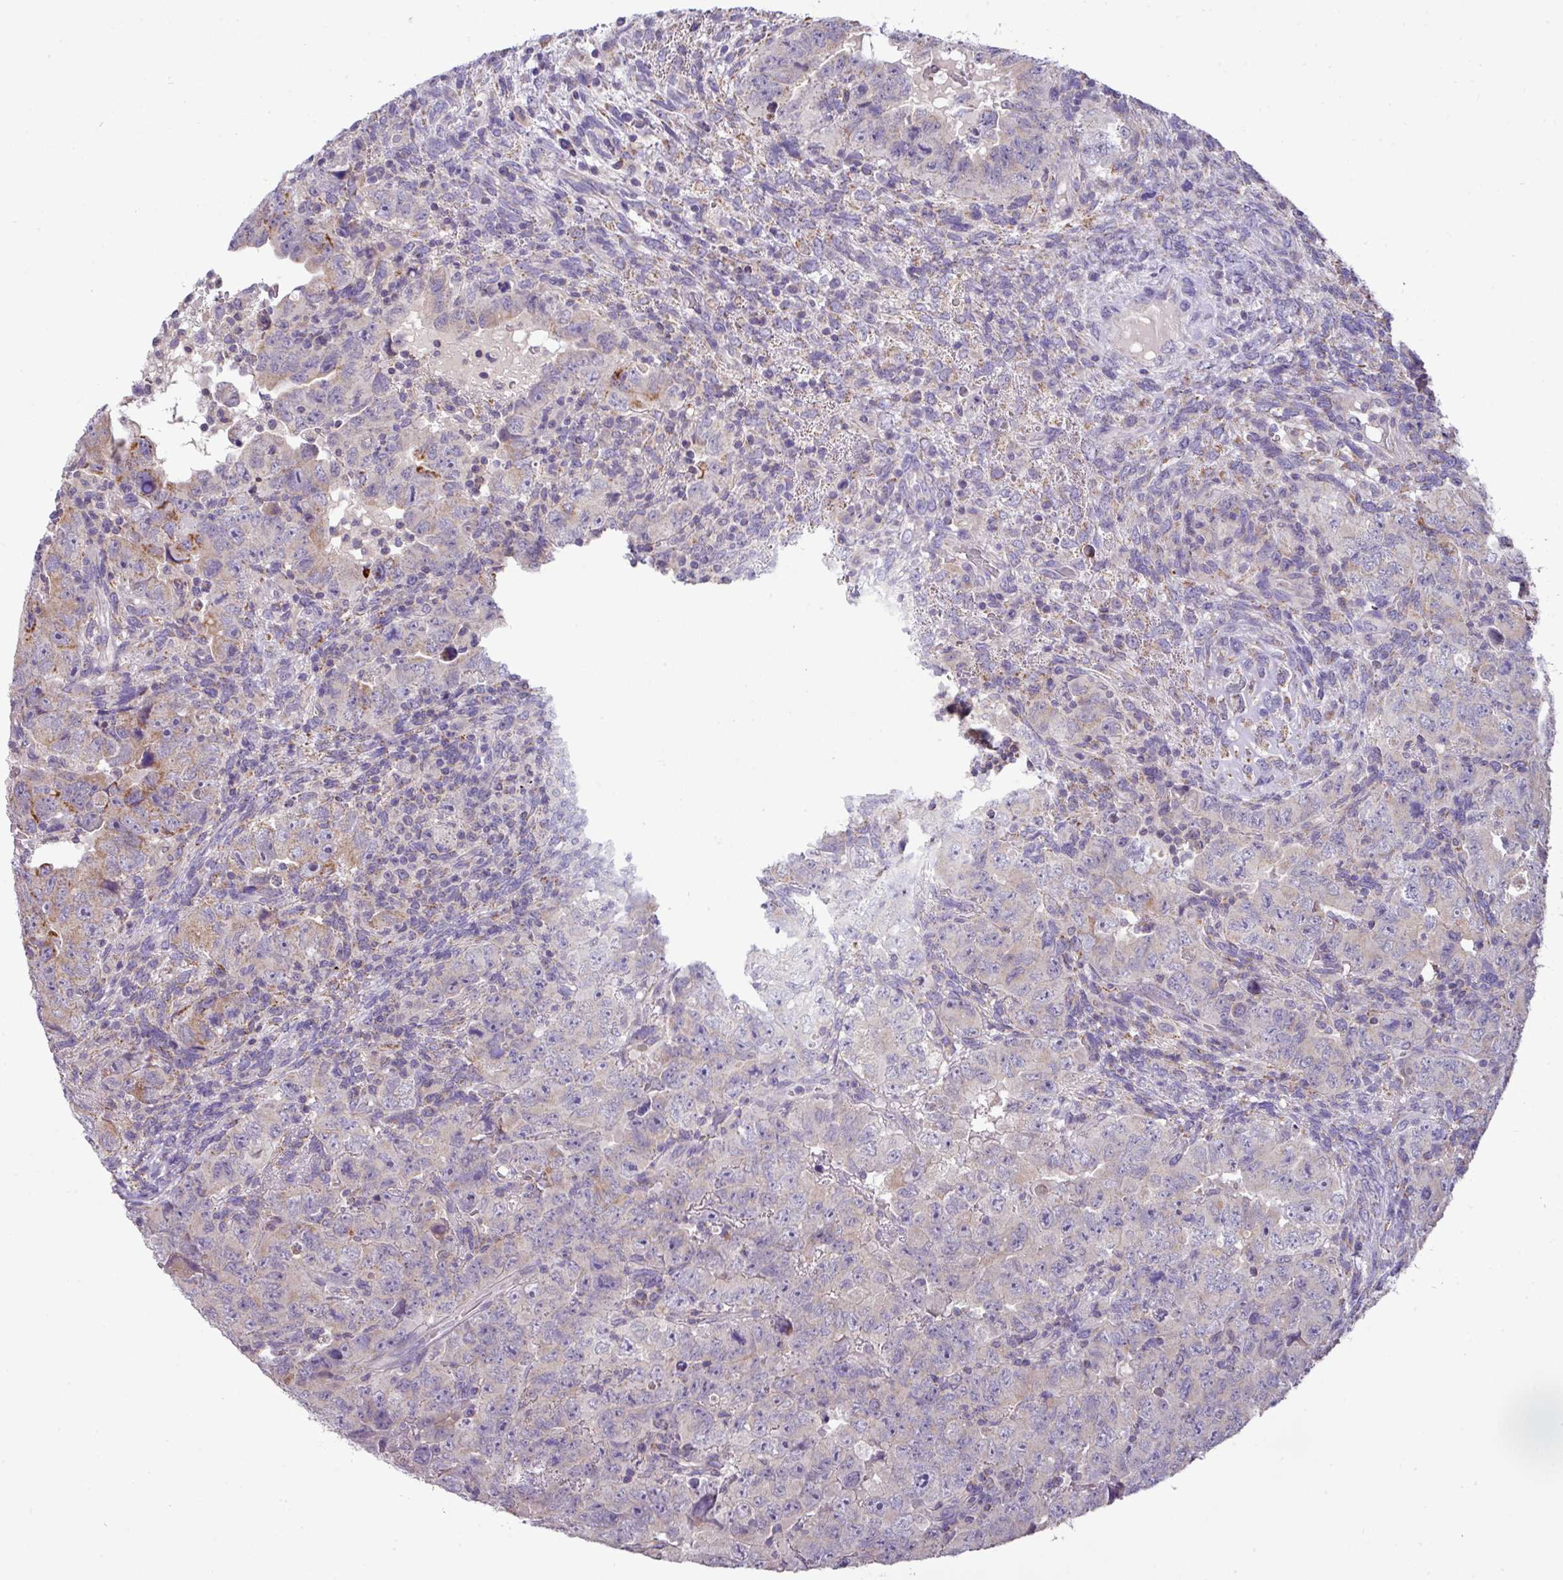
{"staining": {"intensity": "moderate", "quantity": "<25%", "location": "cytoplasmic/membranous"}, "tissue": "testis cancer", "cell_type": "Tumor cells", "image_type": "cancer", "snomed": [{"axis": "morphology", "description": "Carcinoma, Embryonal, NOS"}, {"axis": "topography", "description": "Testis"}], "caption": "Protein analysis of embryonal carcinoma (testis) tissue displays moderate cytoplasmic/membranous staining in approximately <25% of tumor cells. The protein is shown in brown color, while the nuclei are stained blue.", "gene": "TRAPPC1", "patient": {"sex": "male", "age": 24}}